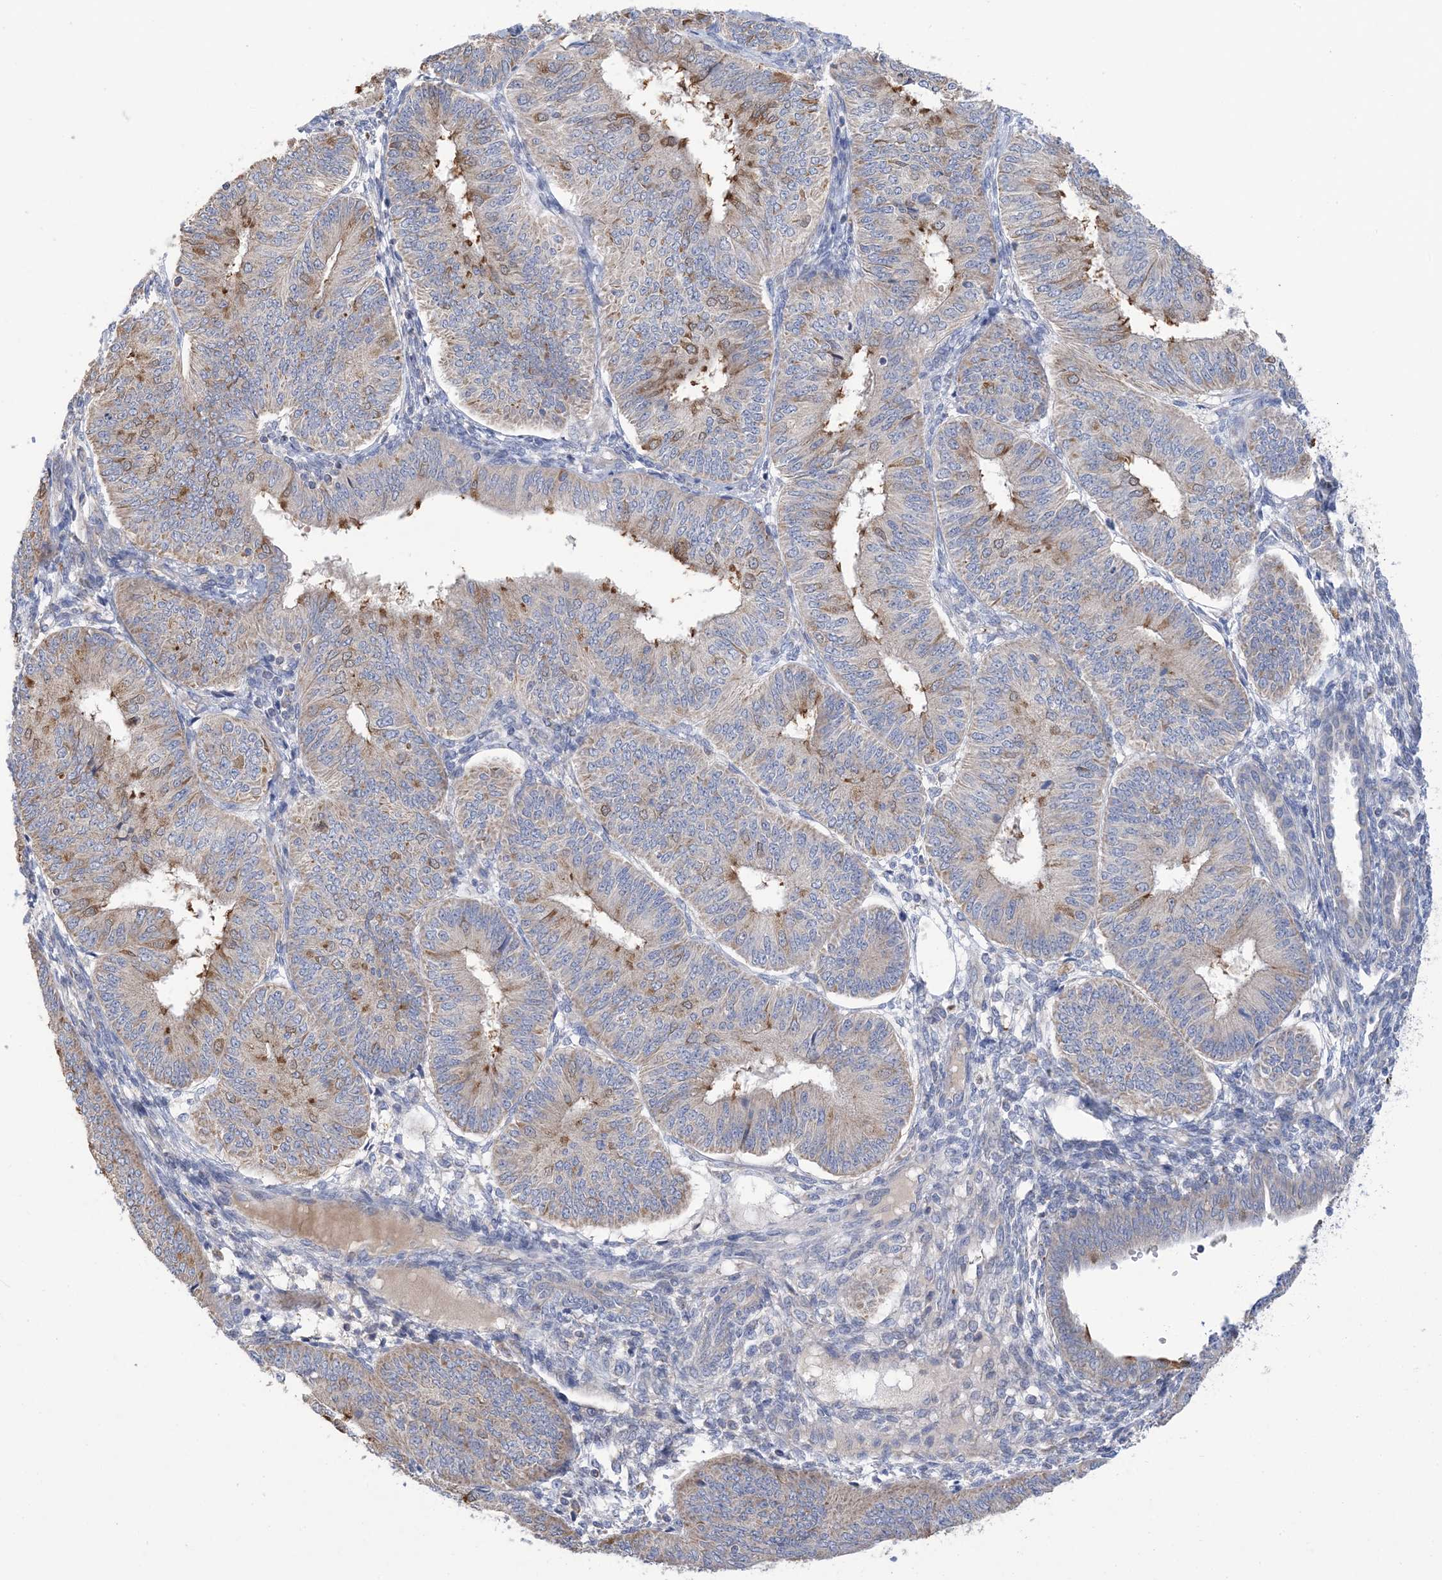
{"staining": {"intensity": "moderate", "quantity": "<25%", "location": "cytoplasmic/membranous"}, "tissue": "endometrial cancer", "cell_type": "Tumor cells", "image_type": "cancer", "snomed": [{"axis": "morphology", "description": "Adenocarcinoma, NOS"}, {"axis": "topography", "description": "Endometrium"}], "caption": "IHC (DAB (3,3'-diaminobenzidine)) staining of human adenocarcinoma (endometrial) shows moderate cytoplasmic/membranous protein expression in about <25% of tumor cells.", "gene": "CLEC16A", "patient": {"sex": "female", "age": 58}}